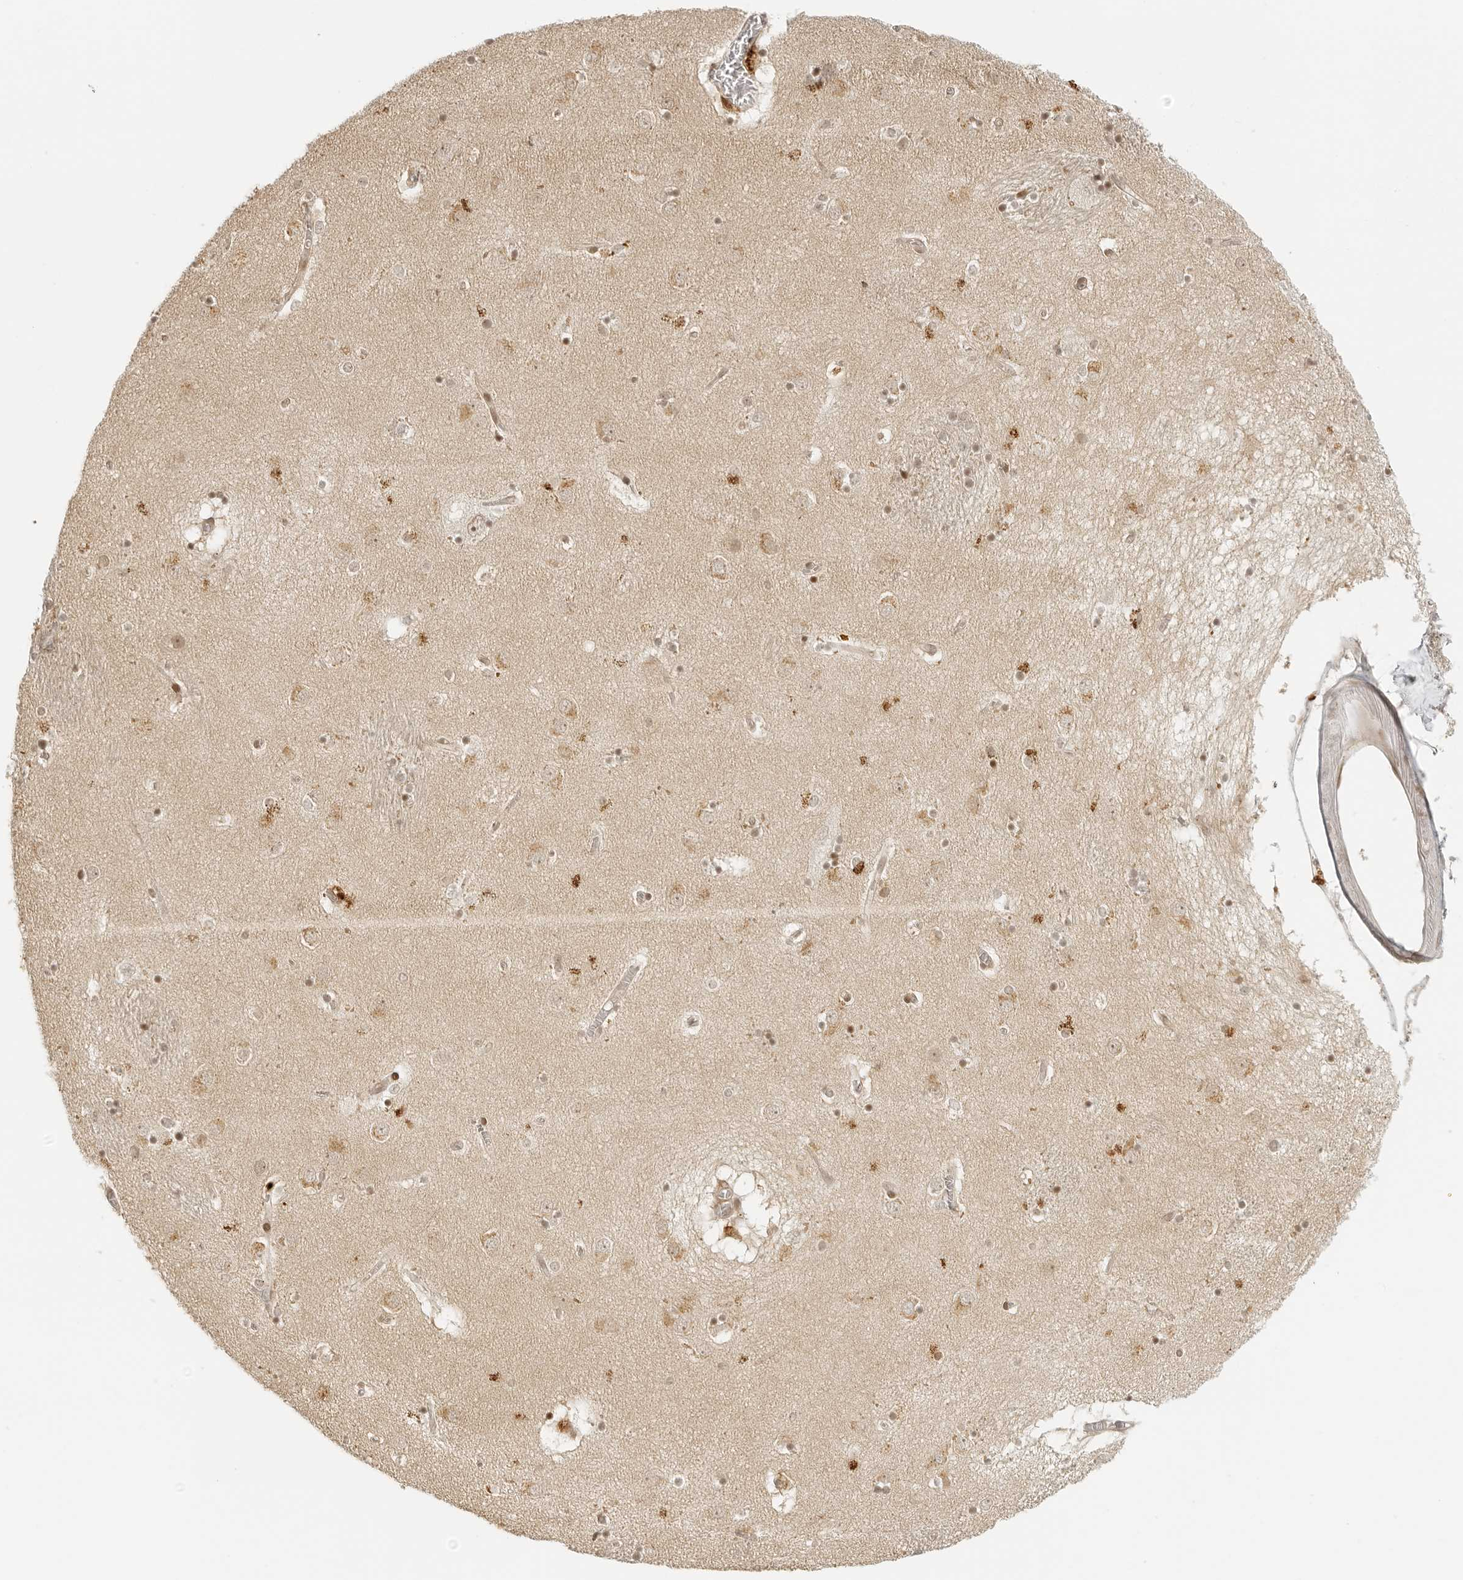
{"staining": {"intensity": "moderate", "quantity": ">75%", "location": "nuclear"}, "tissue": "caudate", "cell_type": "Glial cells", "image_type": "normal", "snomed": [{"axis": "morphology", "description": "Normal tissue, NOS"}, {"axis": "topography", "description": "Lateral ventricle wall"}], "caption": "Protein staining of unremarkable caudate exhibits moderate nuclear expression in about >75% of glial cells. Ihc stains the protein of interest in brown and the nuclei are stained blue.", "gene": "ZNF407", "patient": {"sex": "male", "age": 70}}